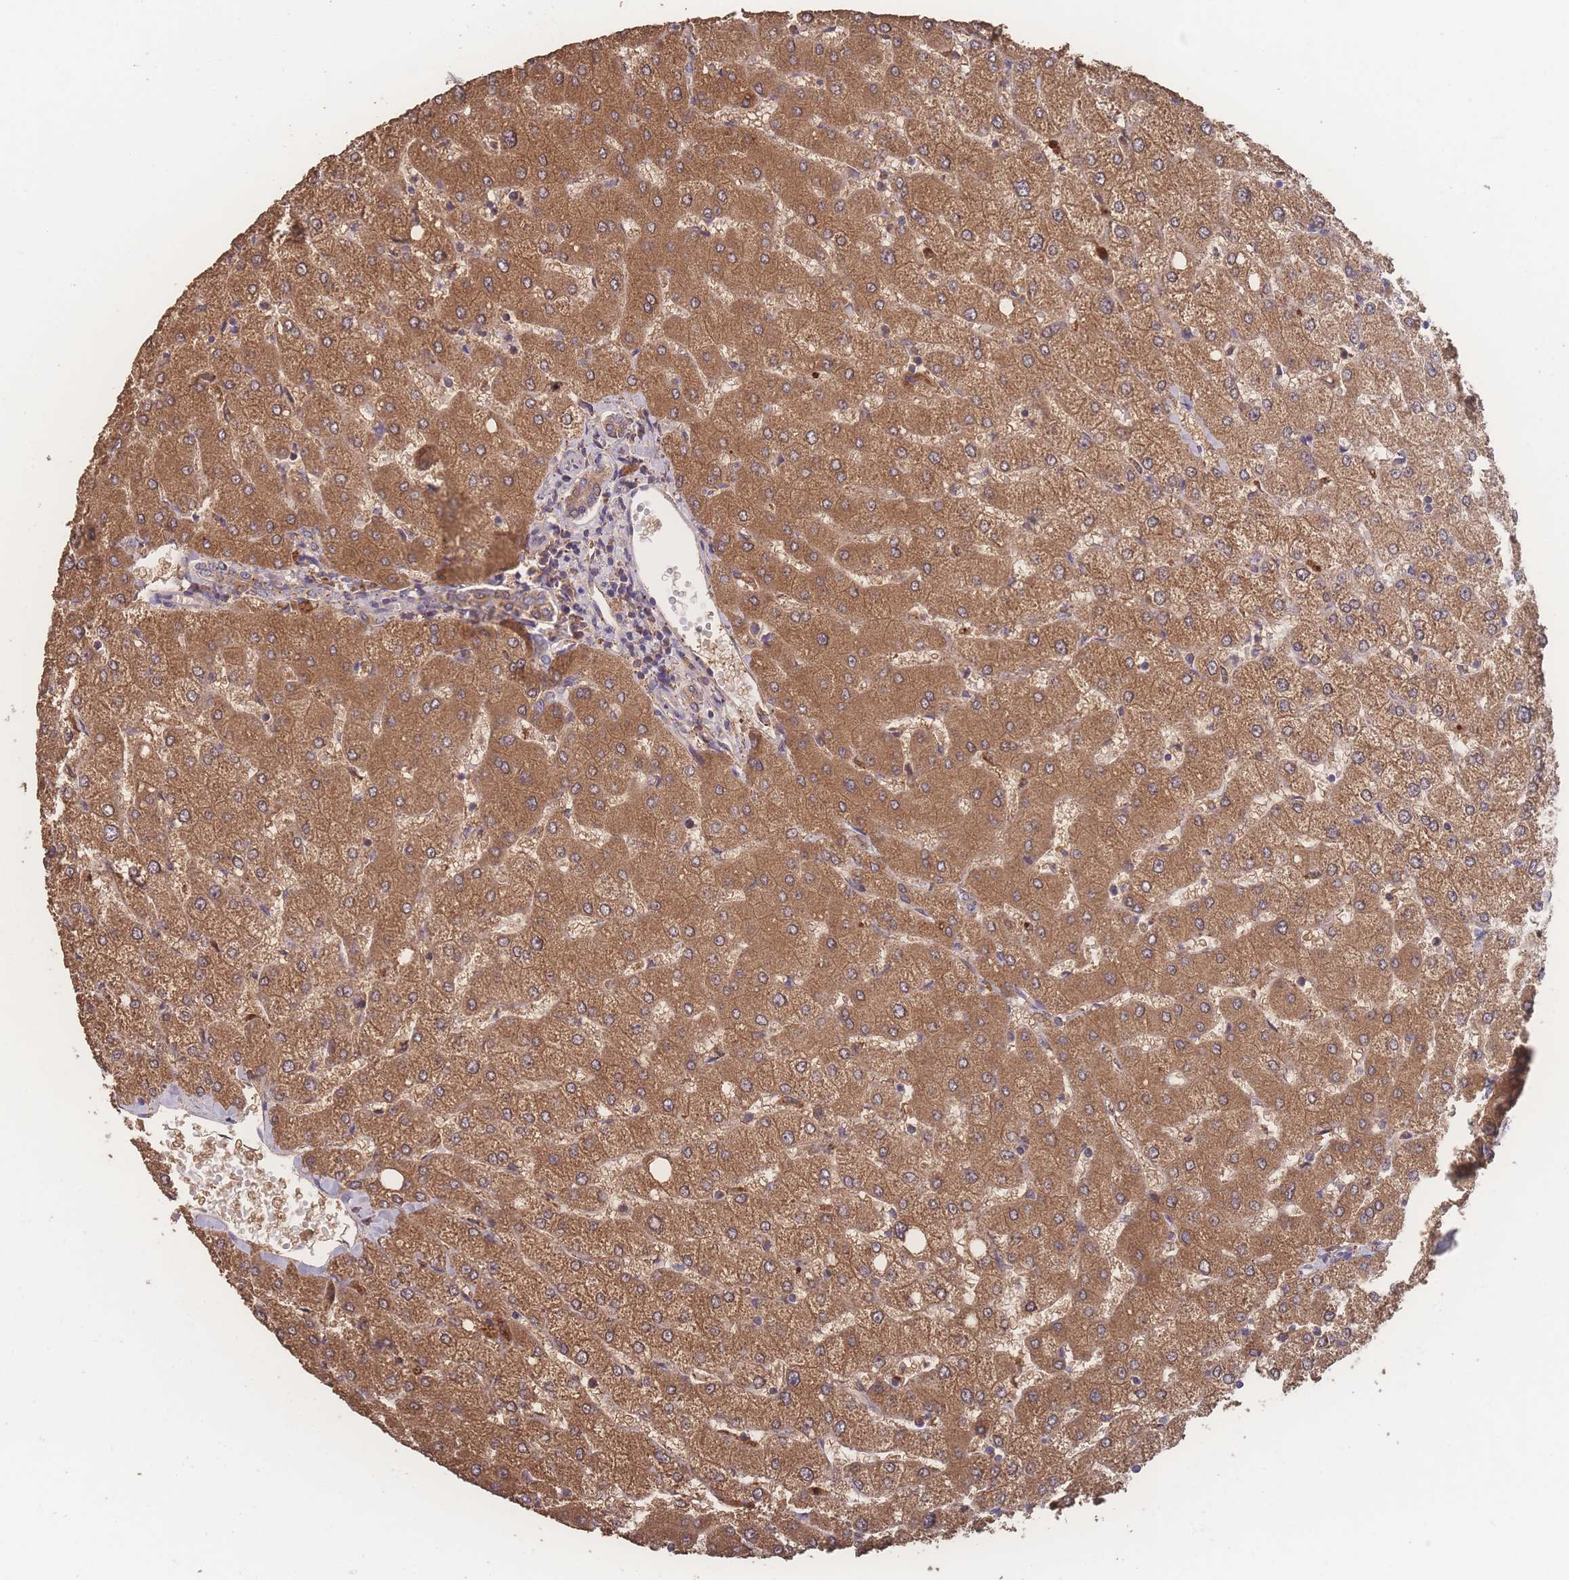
{"staining": {"intensity": "moderate", "quantity": ">75%", "location": "cytoplasmic/membranous"}, "tissue": "liver", "cell_type": "Cholangiocytes", "image_type": "normal", "snomed": [{"axis": "morphology", "description": "Normal tissue, NOS"}, {"axis": "topography", "description": "Liver"}], "caption": "About >75% of cholangiocytes in benign human liver display moderate cytoplasmic/membranous protein staining as visualized by brown immunohistochemical staining.", "gene": "ATXN10", "patient": {"sex": "female", "age": 54}}